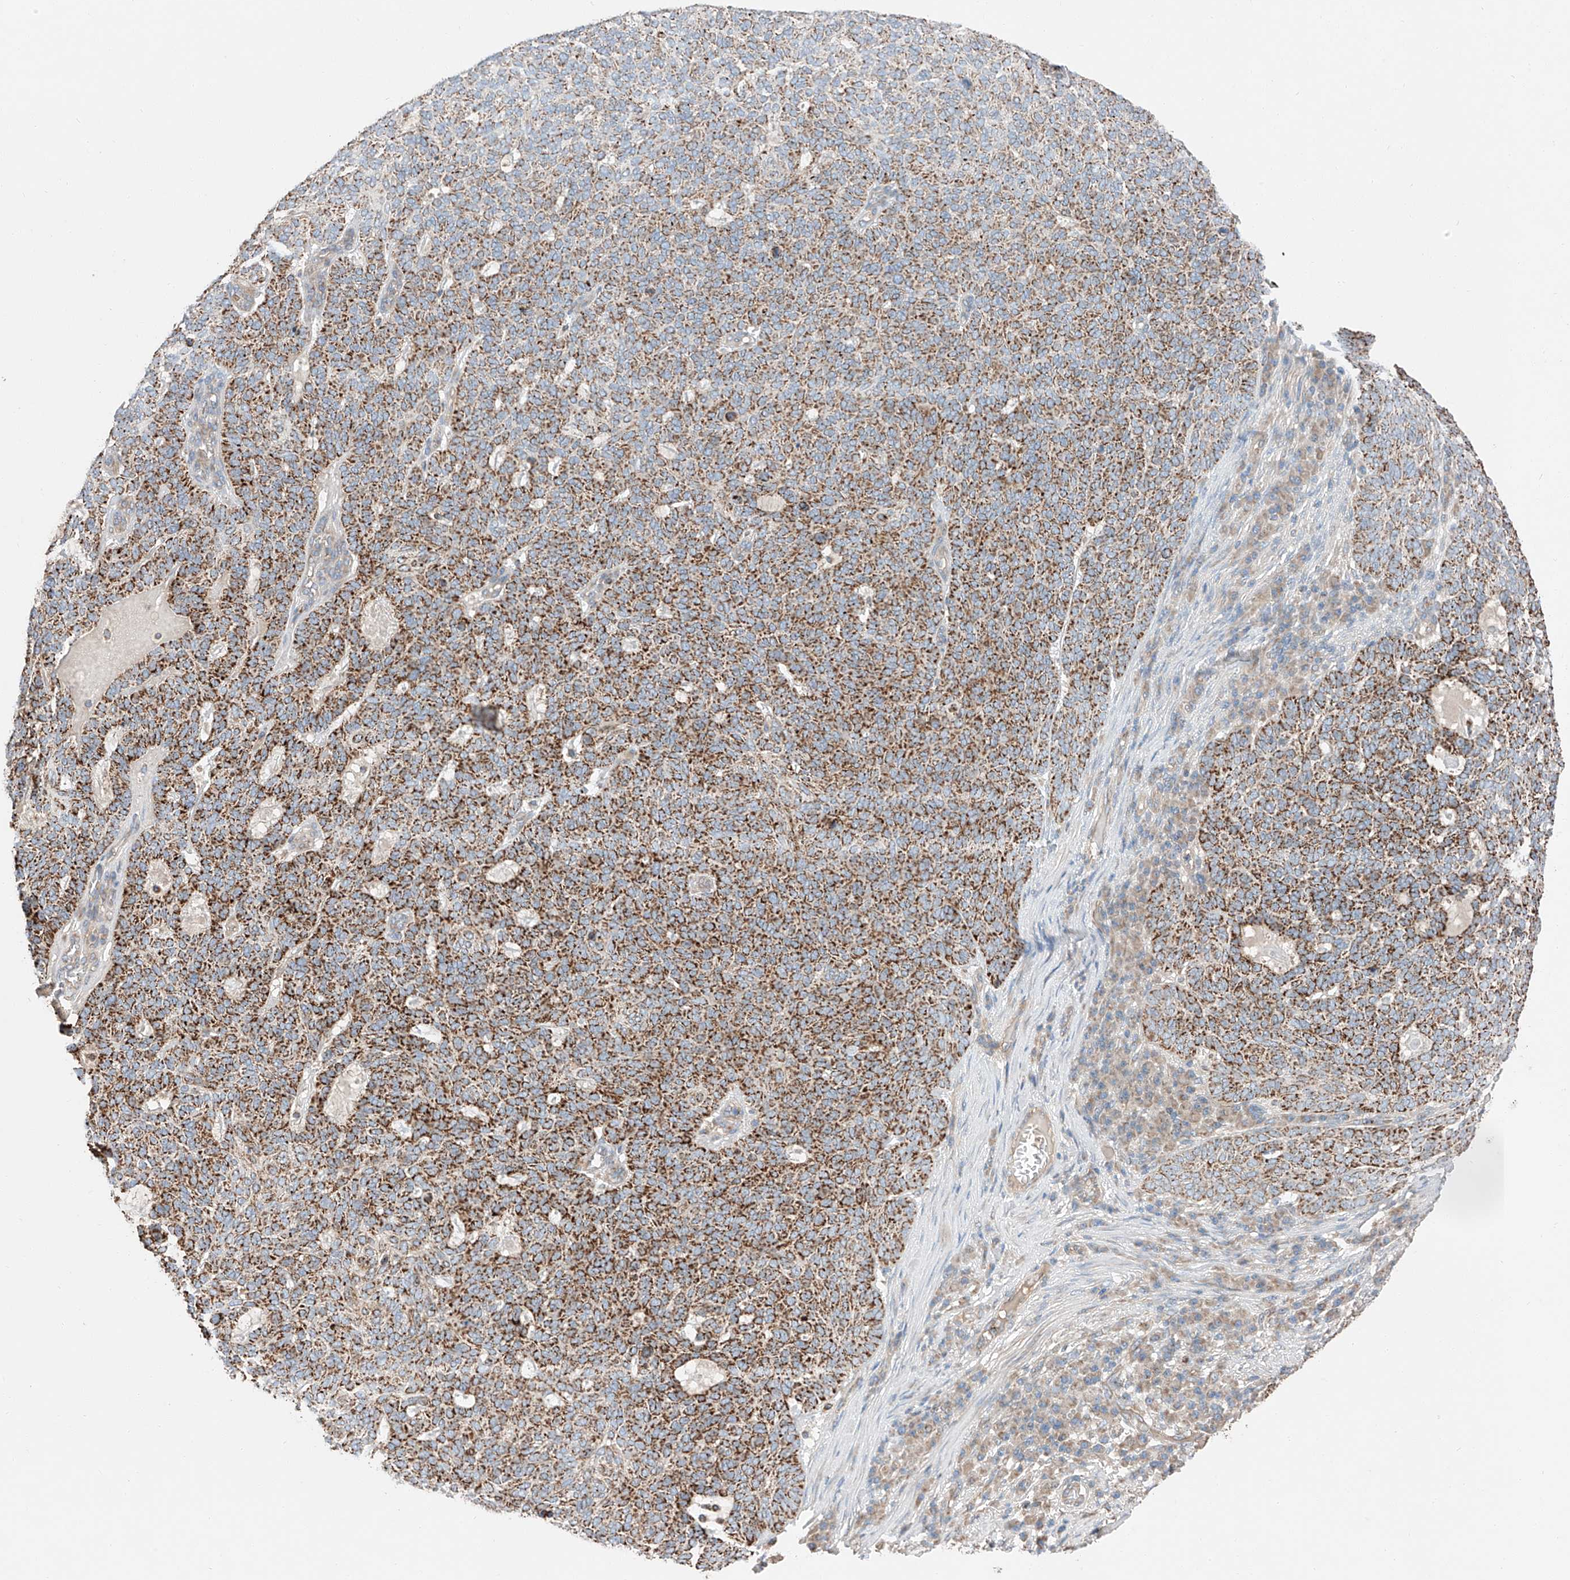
{"staining": {"intensity": "strong", "quantity": ">75%", "location": "cytoplasmic/membranous"}, "tissue": "skin cancer", "cell_type": "Tumor cells", "image_type": "cancer", "snomed": [{"axis": "morphology", "description": "Squamous cell carcinoma, NOS"}, {"axis": "topography", "description": "Skin"}], "caption": "DAB (3,3'-diaminobenzidine) immunohistochemical staining of human squamous cell carcinoma (skin) exhibits strong cytoplasmic/membranous protein positivity in about >75% of tumor cells. Nuclei are stained in blue.", "gene": "RUSC1", "patient": {"sex": "female", "age": 90}}